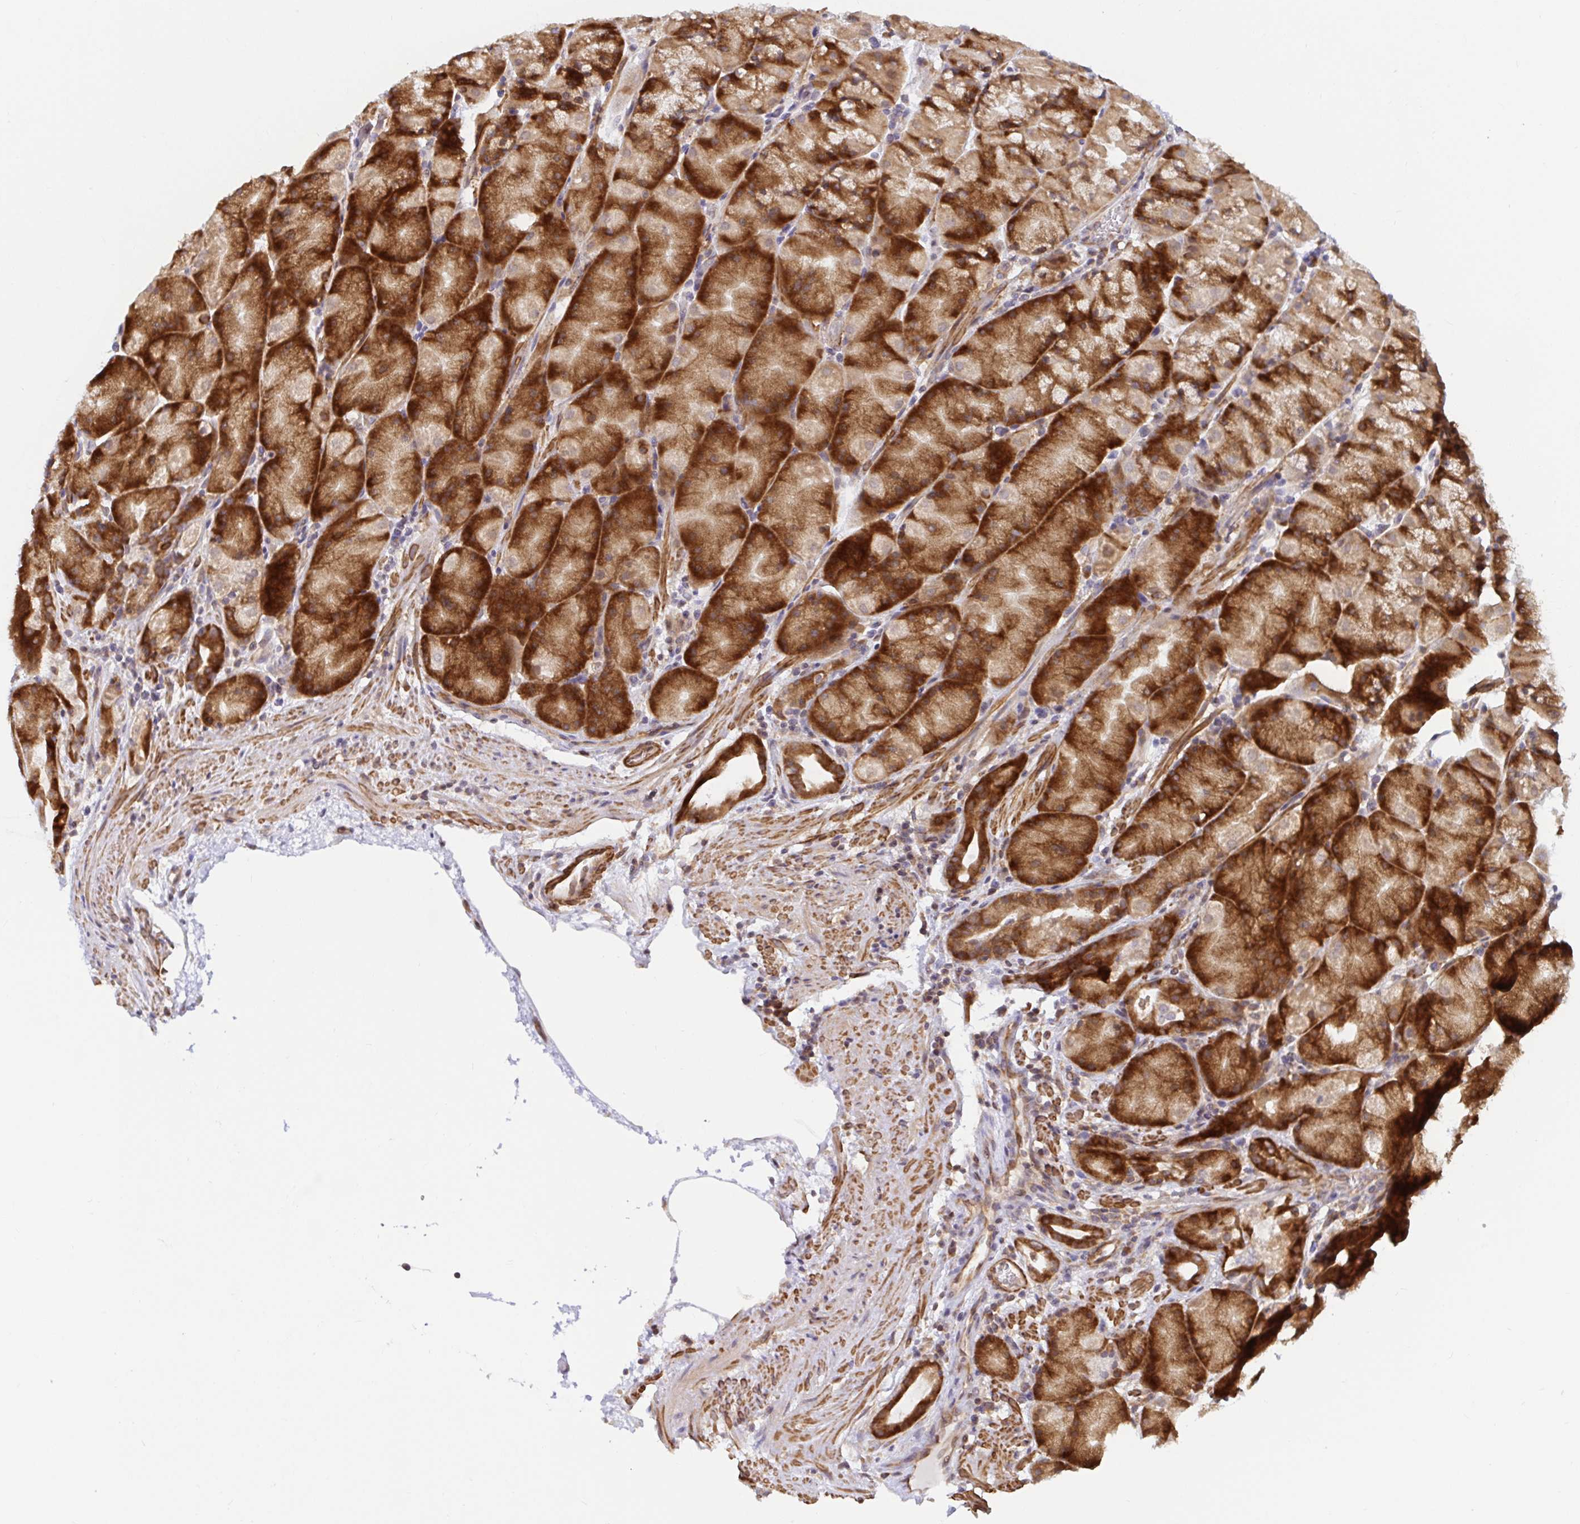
{"staining": {"intensity": "strong", "quantity": ">75%", "location": "cytoplasmic/membranous"}, "tissue": "stomach", "cell_type": "Glandular cells", "image_type": "normal", "snomed": [{"axis": "morphology", "description": "Normal tissue, NOS"}, {"axis": "topography", "description": "Stomach, upper"}, {"axis": "topography", "description": "Stomach"}], "caption": "IHC (DAB) staining of benign human stomach demonstrates strong cytoplasmic/membranous protein positivity in approximately >75% of glandular cells. (IHC, brightfield microscopy, high magnification).", "gene": "LARP1", "patient": {"sex": "male", "age": 48}}